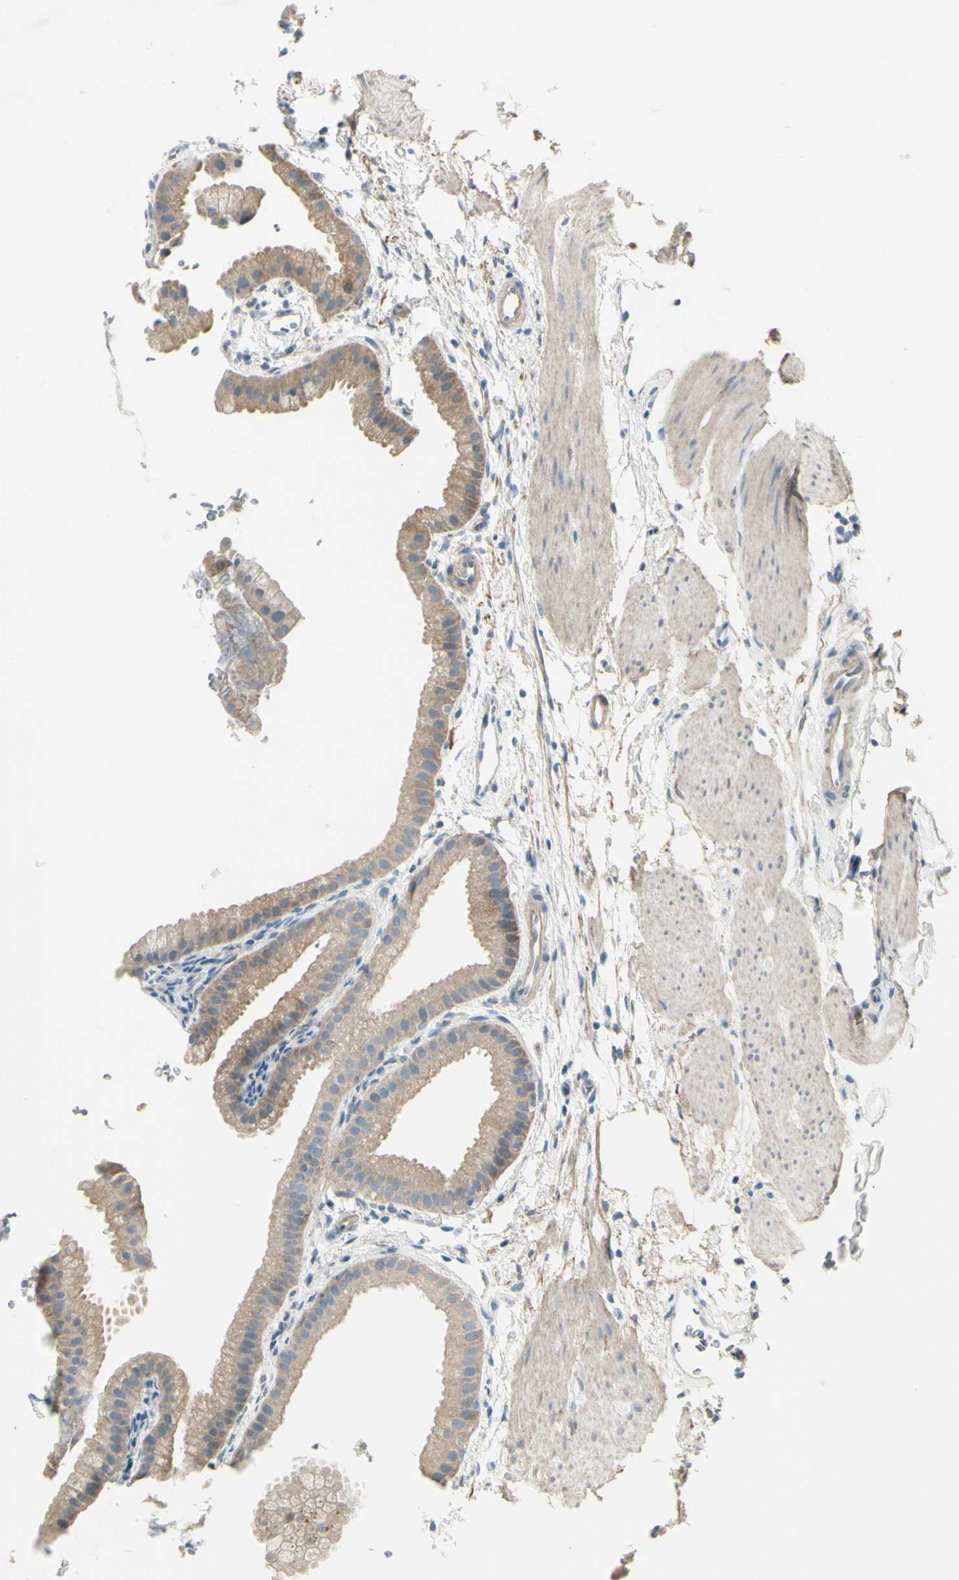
{"staining": {"intensity": "weak", "quantity": ">75%", "location": "cytoplasmic/membranous"}, "tissue": "gallbladder", "cell_type": "Glandular cells", "image_type": "normal", "snomed": [{"axis": "morphology", "description": "Normal tissue, NOS"}, {"axis": "topography", "description": "Gallbladder"}], "caption": "The immunohistochemical stain labels weak cytoplasmic/membranous expression in glandular cells of unremarkable gallbladder. (Brightfield microscopy of DAB IHC at high magnification).", "gene": "CCNB2", "patient": {"sex": "female", "age": 64}}